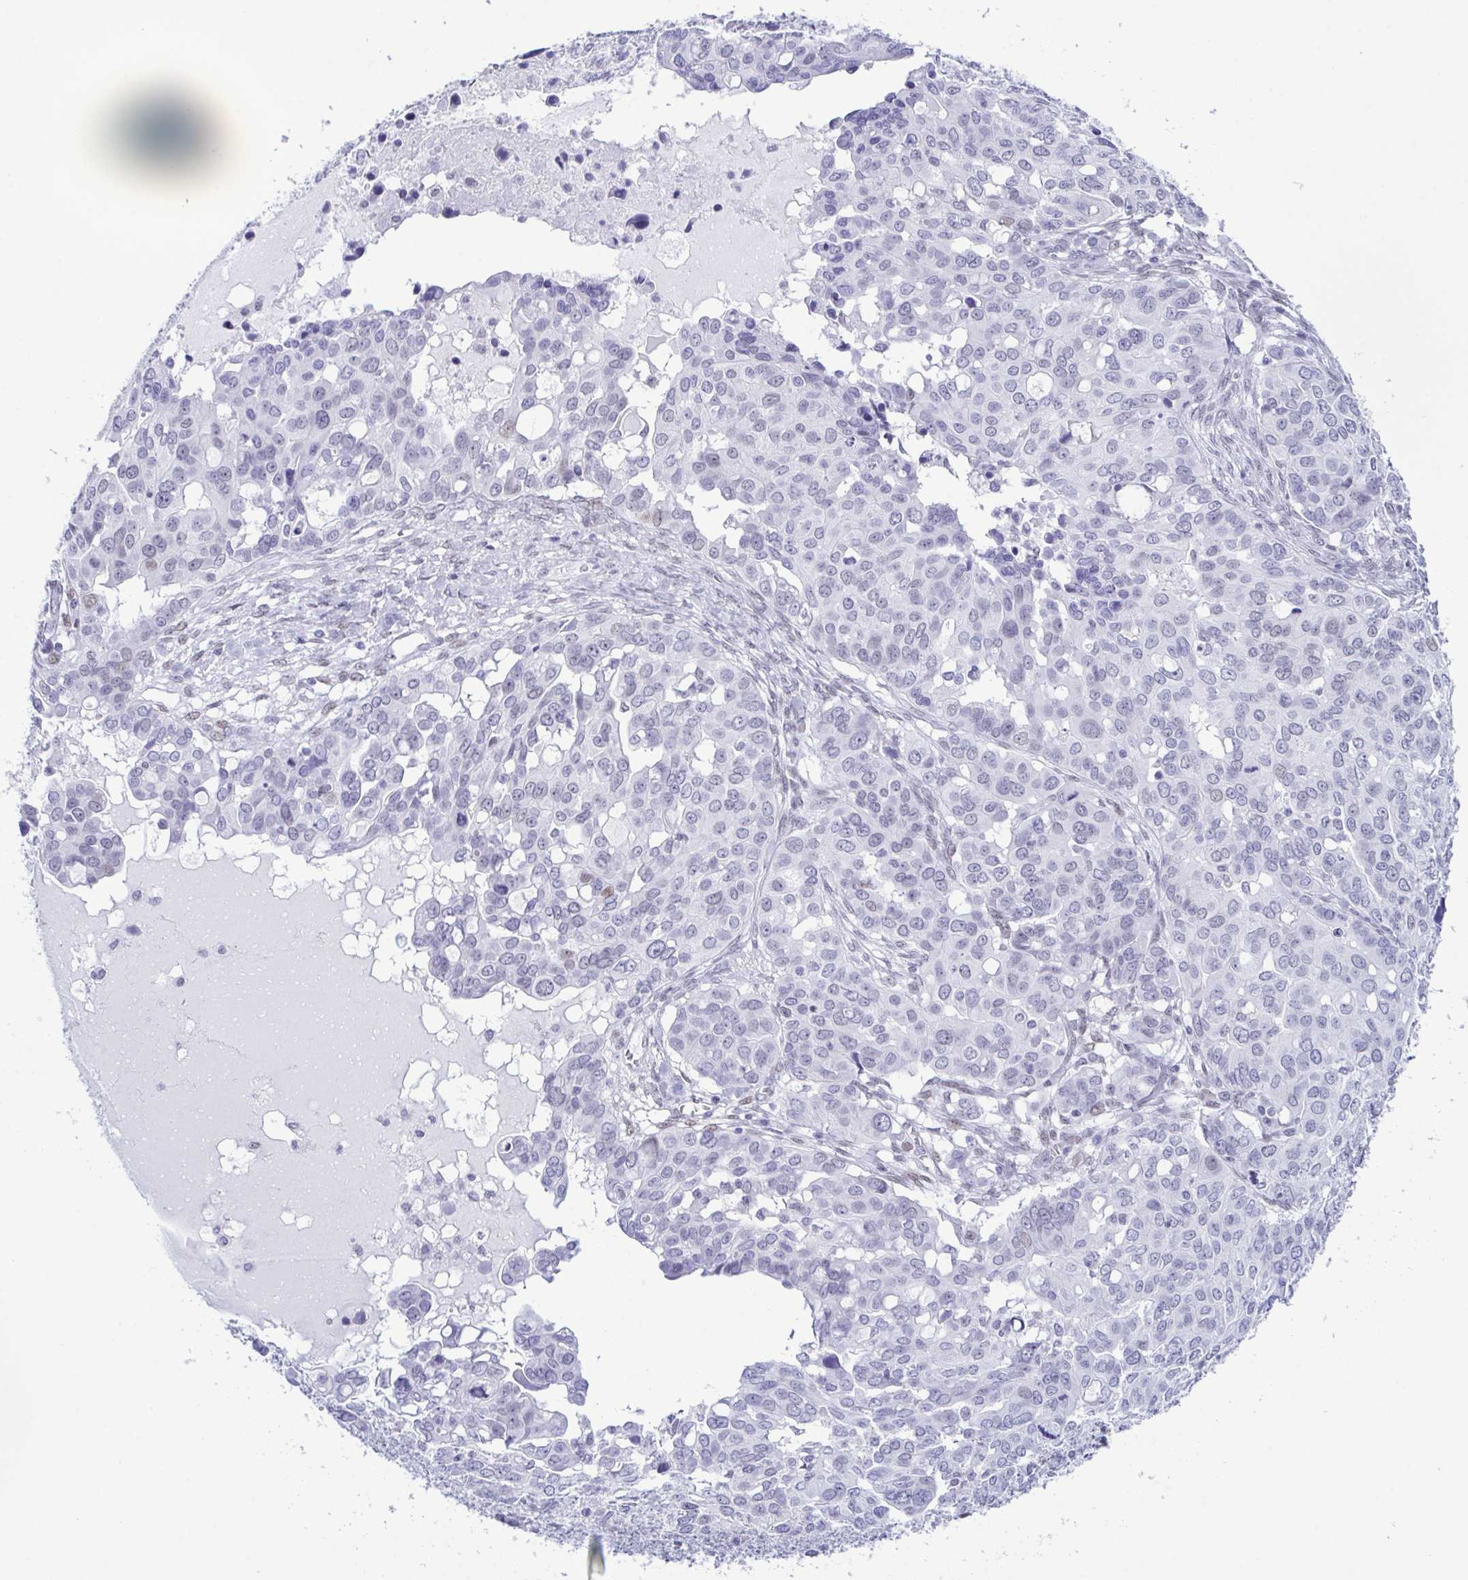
{"staining": {"intensity": "weak", "quantity": "<25%", "location": "nuclear"}, "tissue": "ovarian cancer", "cell_type": "Tumor cells", "image_type": "cancer", "snomed": [{"axis": "morphology", "description": "Carcinoma, endometroid"}, {"axis": "topography", "description": "Ovary"}], "caption": "High magnification brightfield microscopy of endometroid carcinoma (ovarian) stained with DAB (brown) and counterstained with hematoxylin (blue): tumor cells show no significant expression.", "gene": "SUGP2", "patient": {"sex": "female", "age": 78}}